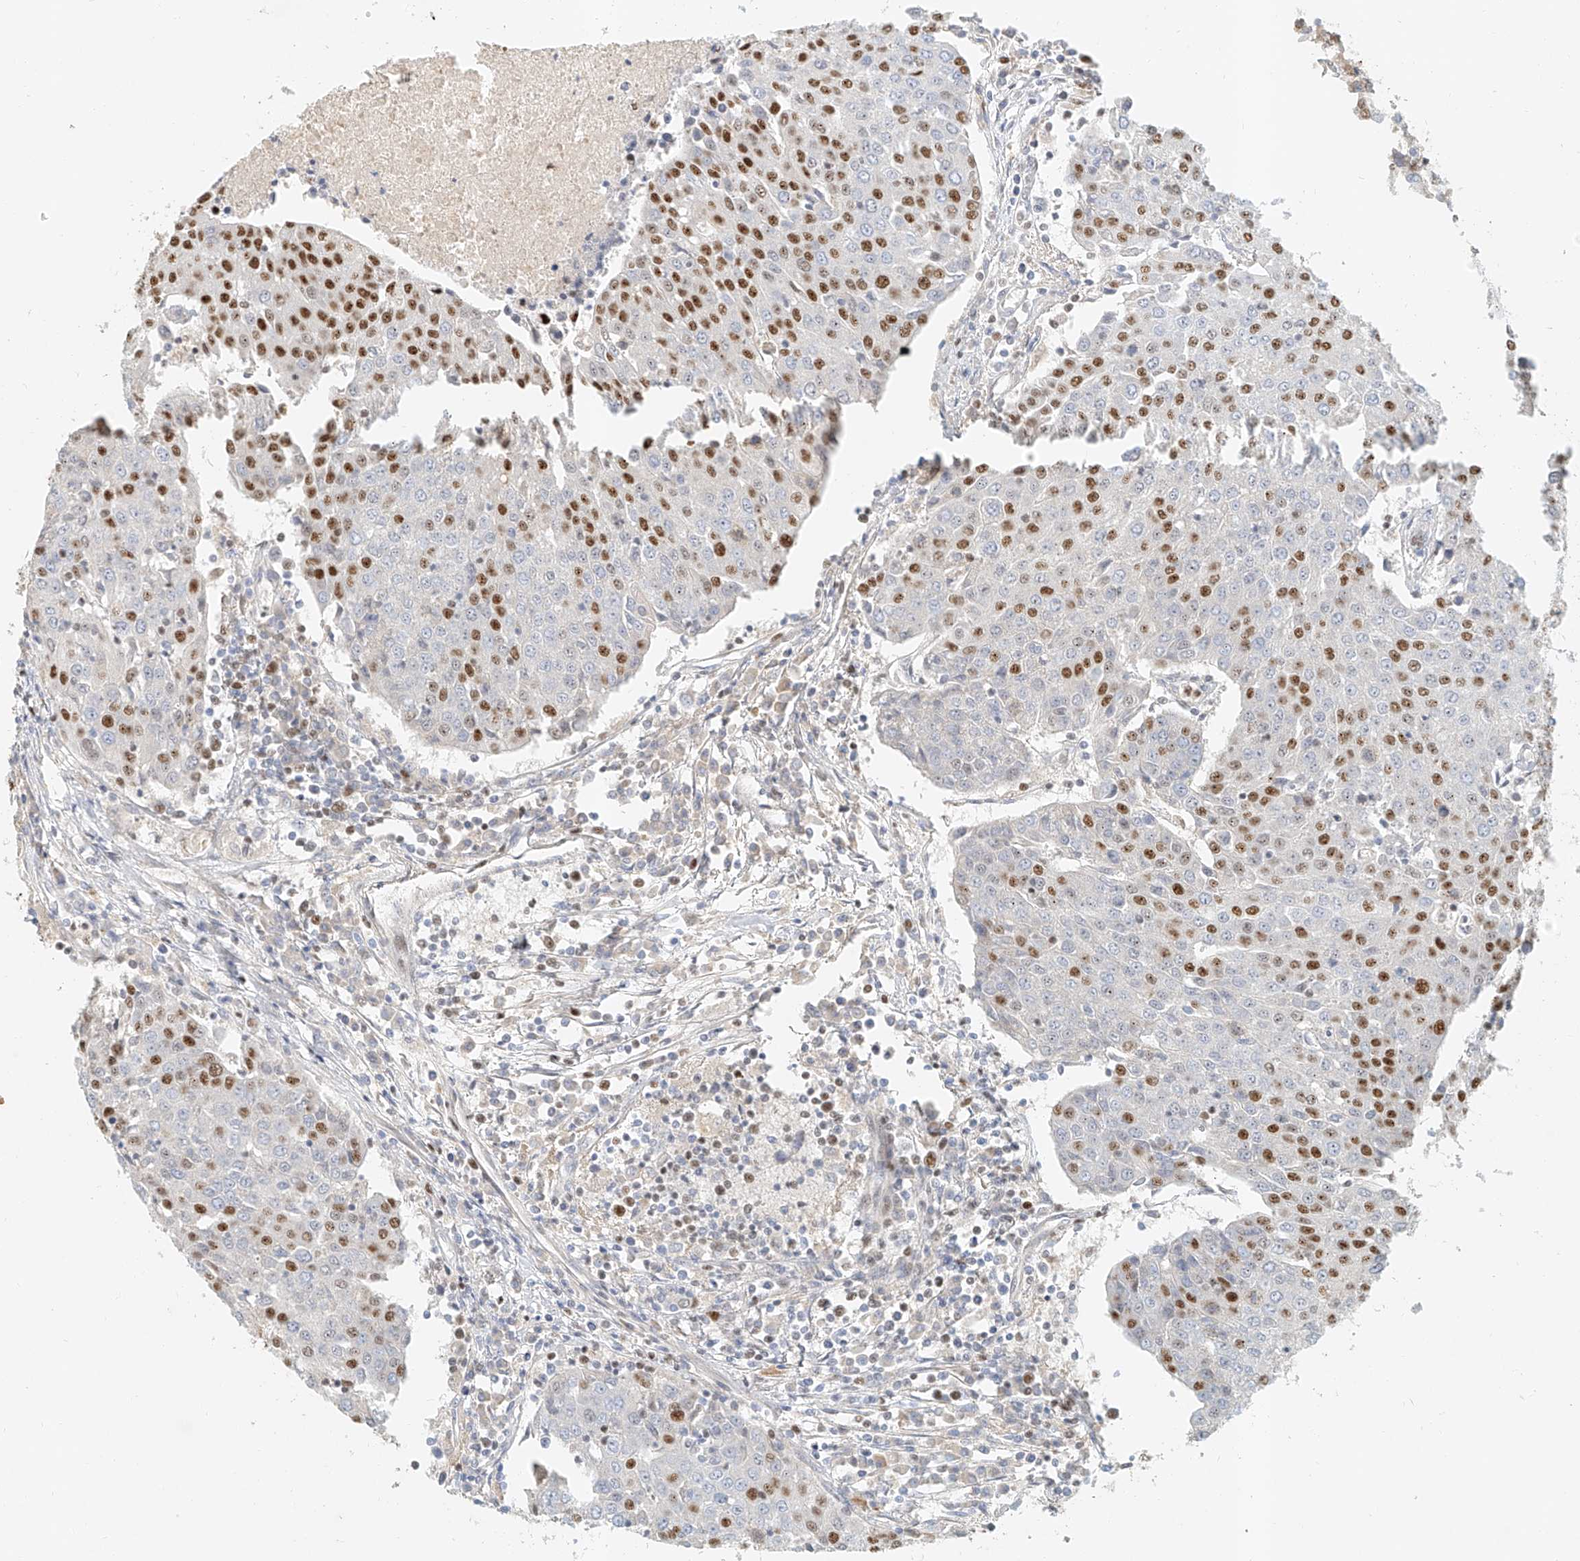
{"staining": {"intensity": "strong", "quantity": "25%-75%", "location": "nuclear"}, "tissue": "urothelial cancer", "cell_type": "Tumor cells", "image_type": "cancer", "snomed": [{"axis": "morphology", "description": "Urothelial carcinoma, High grade"}, {"axis": "topography", "description": "Urinary bladder"}], "caption": "A brown stain highlights strong nuclear expression of a protein in human urothelial carcinoma (high-grade) tumor cells. The staining was performed using DAB, with brown indicating positive protein expression. Nuclei are stained blue with hematoxylin.", "gene": "CXorf58", "patient": {"sex": "female", "age": 85}}